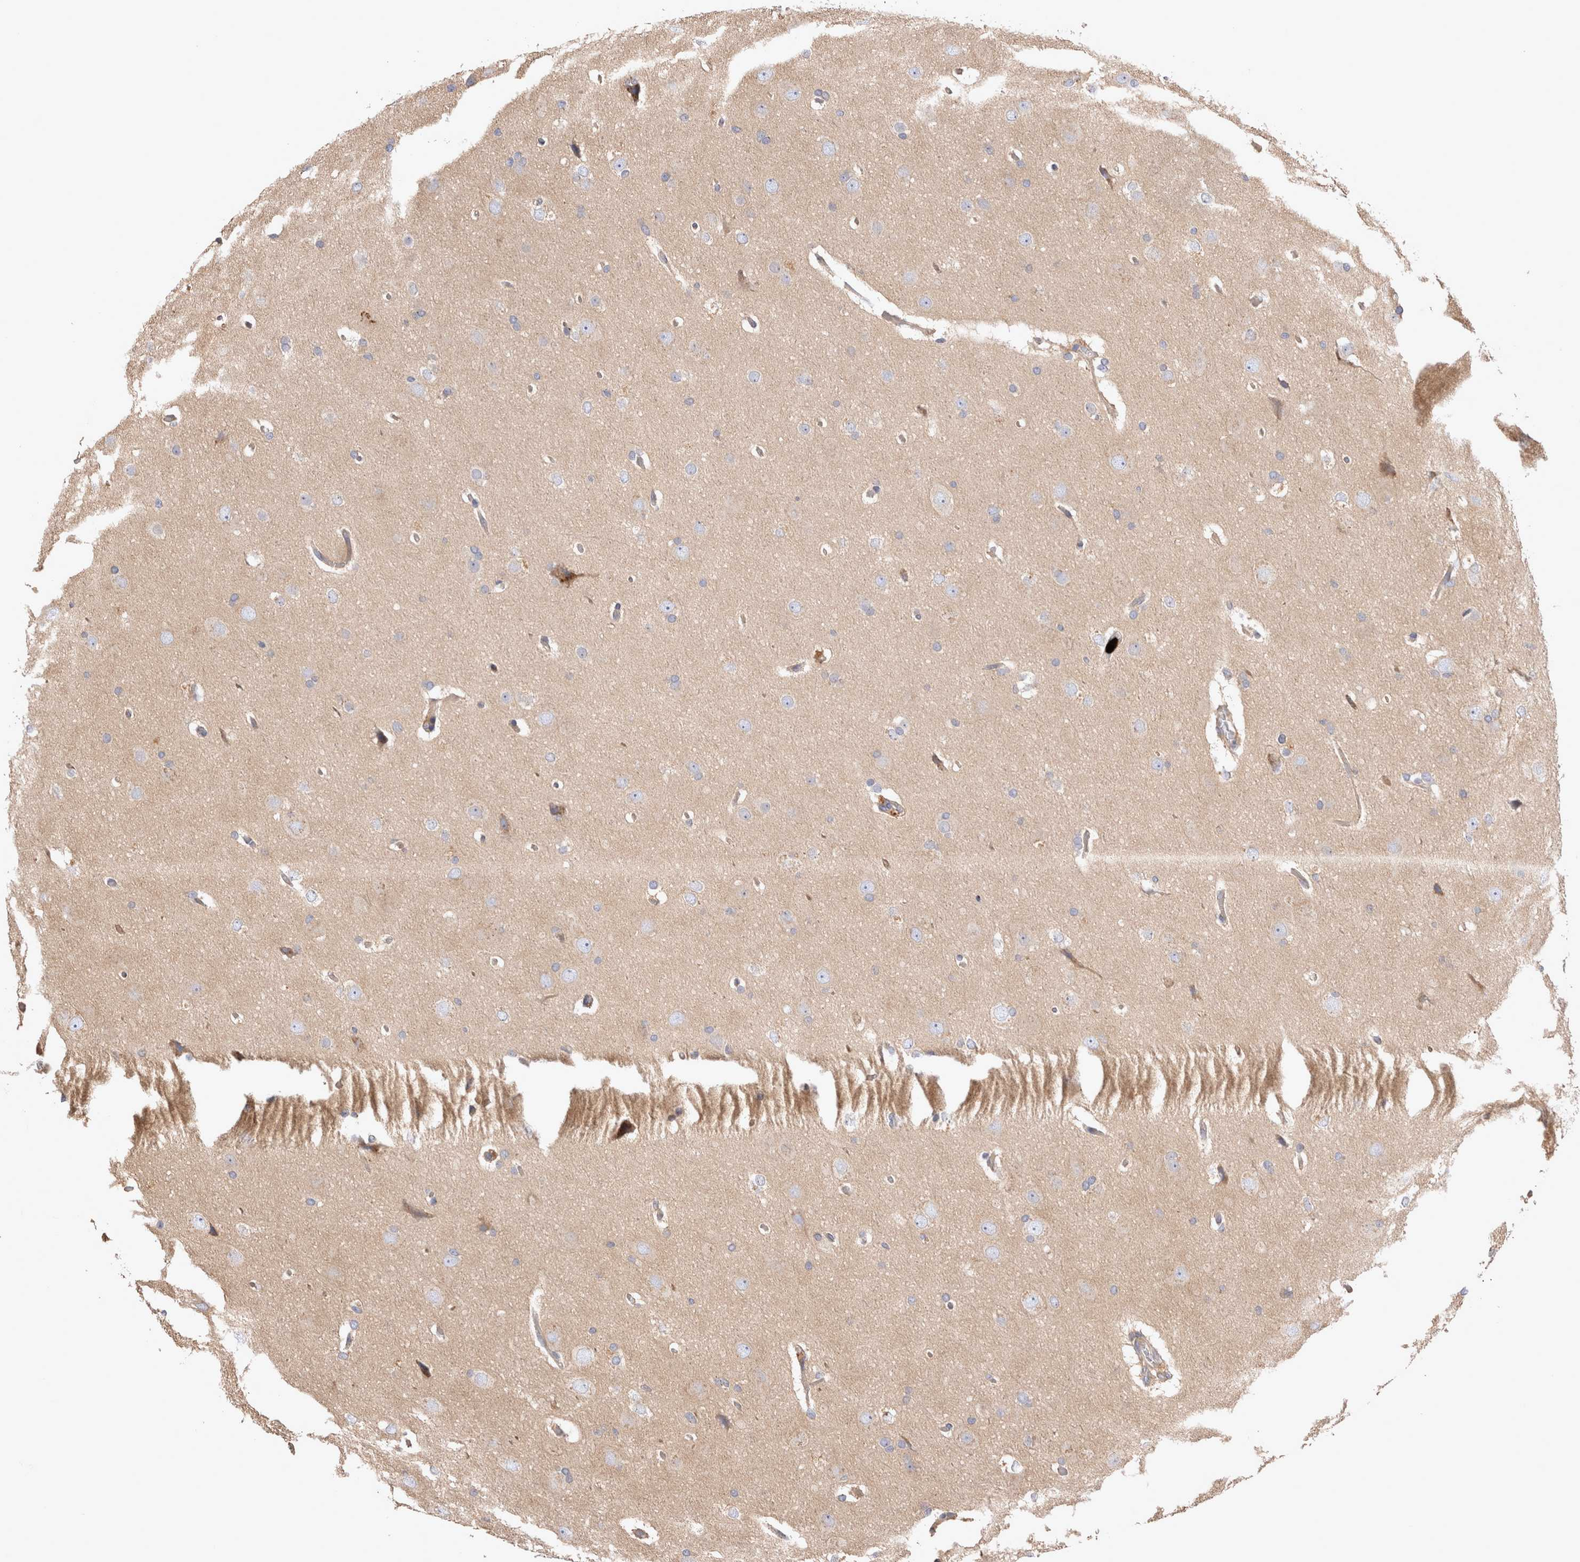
{"staining": {"intensity": "negative", "quantity": "none", "location": "none"}, "tissue": "glioma", "cell_type": "Tumor cells", "image_type": "cancer", "snomed": [{"axis": "morphology", "description": "Glioma, malignant, Low grade"}, {"axis": "topography", "description": "Brain"}], "caption": "An IHC histopathology image of low-grade glioma (malignant) is shown. There is no staining in tumor cells of low-grade glioma (malignant).", "gene": "NXT2", "patient": {"sex": "female", "age": 37}}